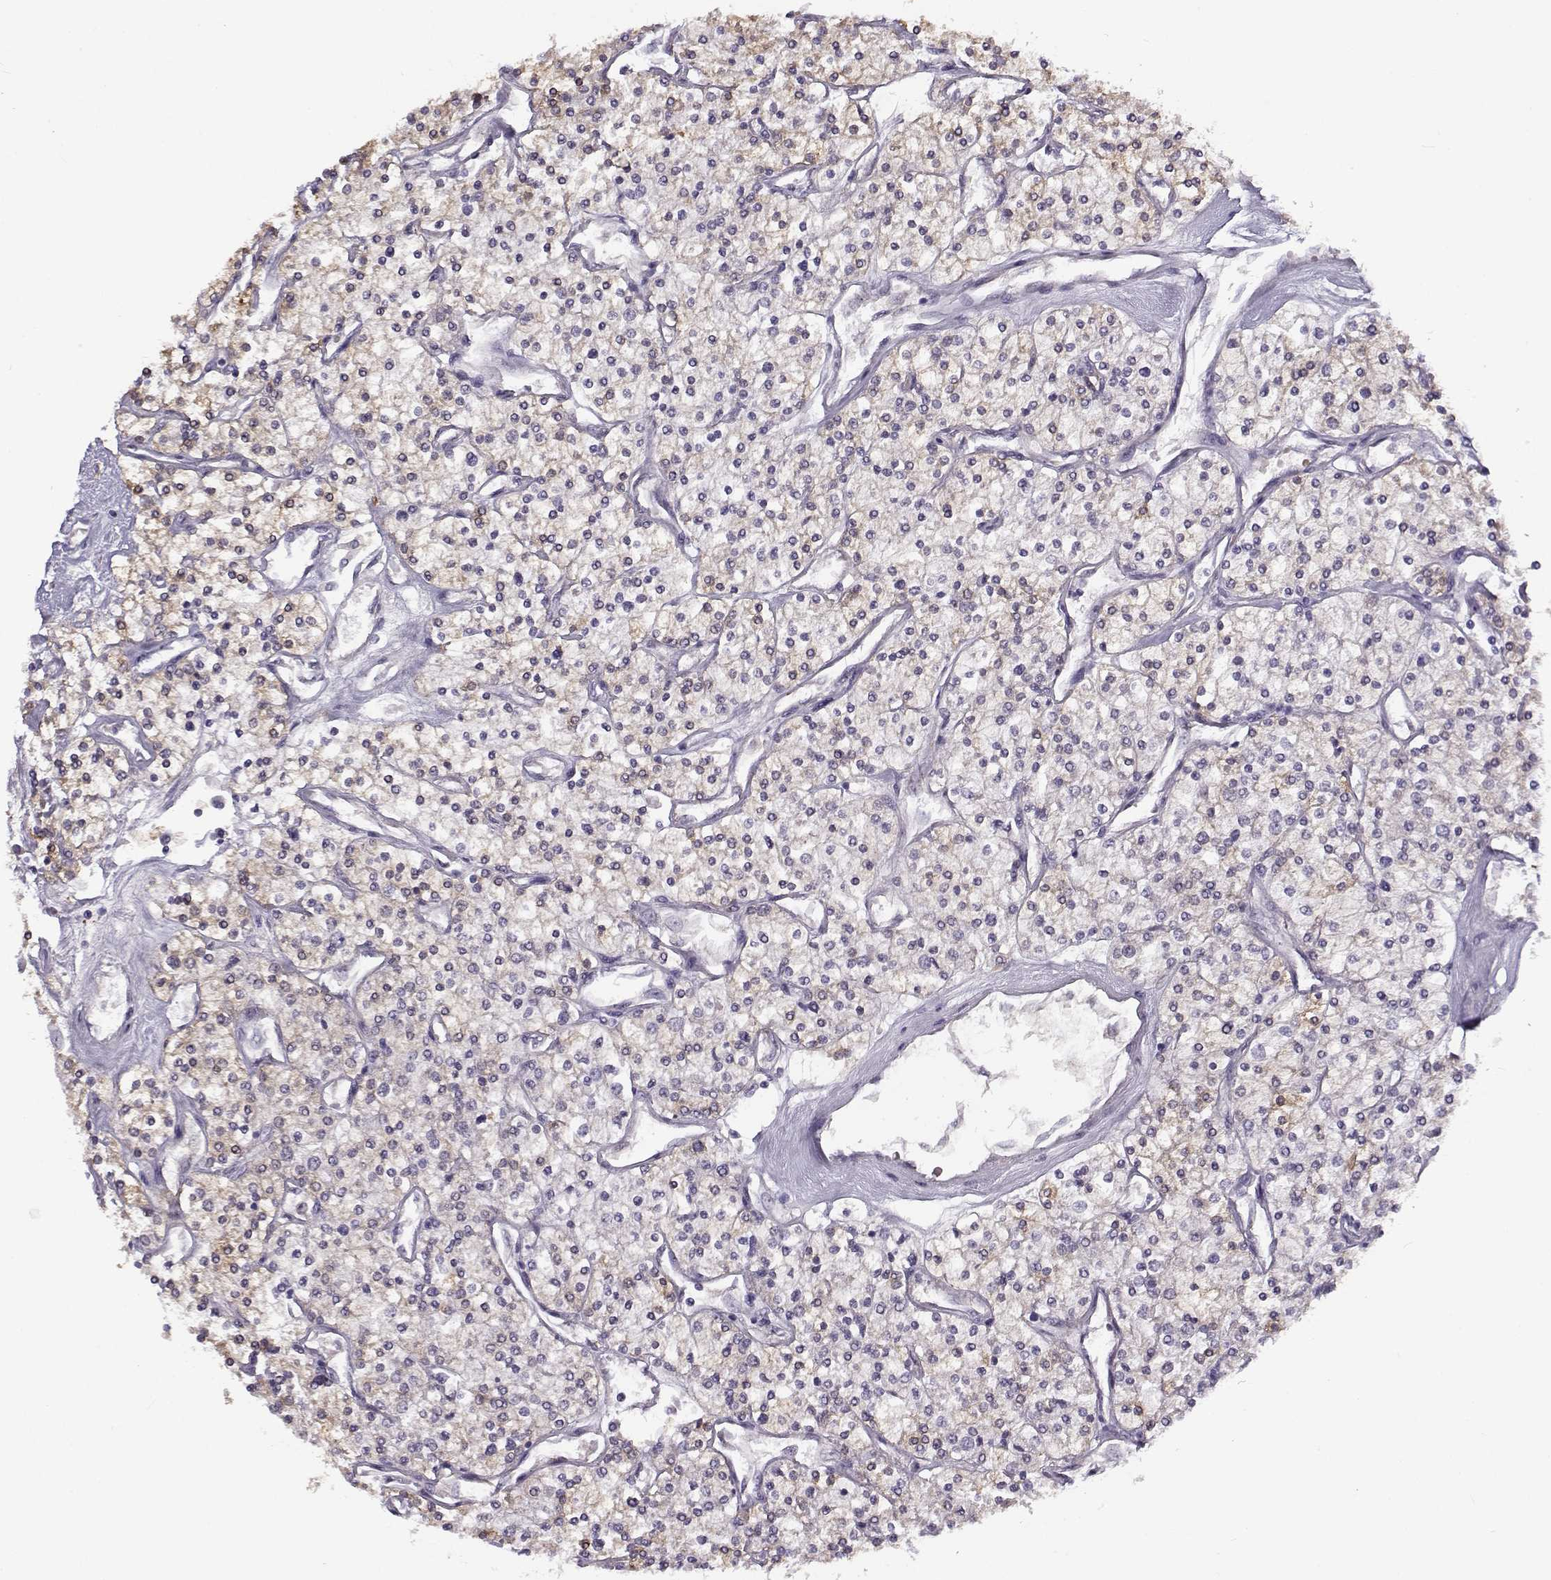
{"staining": {"intensity": "weak", "quantity": ">75%", "location": "cytoplasmic/membranous"}, "tissue": "renal cancer", "cell_type": "Tumor cells", "image_type": "cancer", "snomed": [{"axis": "morphology", "description": "Adenocarcinoma, NOS"}, {"axis": "topography", "description": "Kidney"}], "caption": "Weak cytoplasmic/membranous expression is appreciated in about >75% of tumor cells in renal cancer (adenocarcinoma).", "gene": "UCP3", "patient": {"sex": "male", "age": 80}}